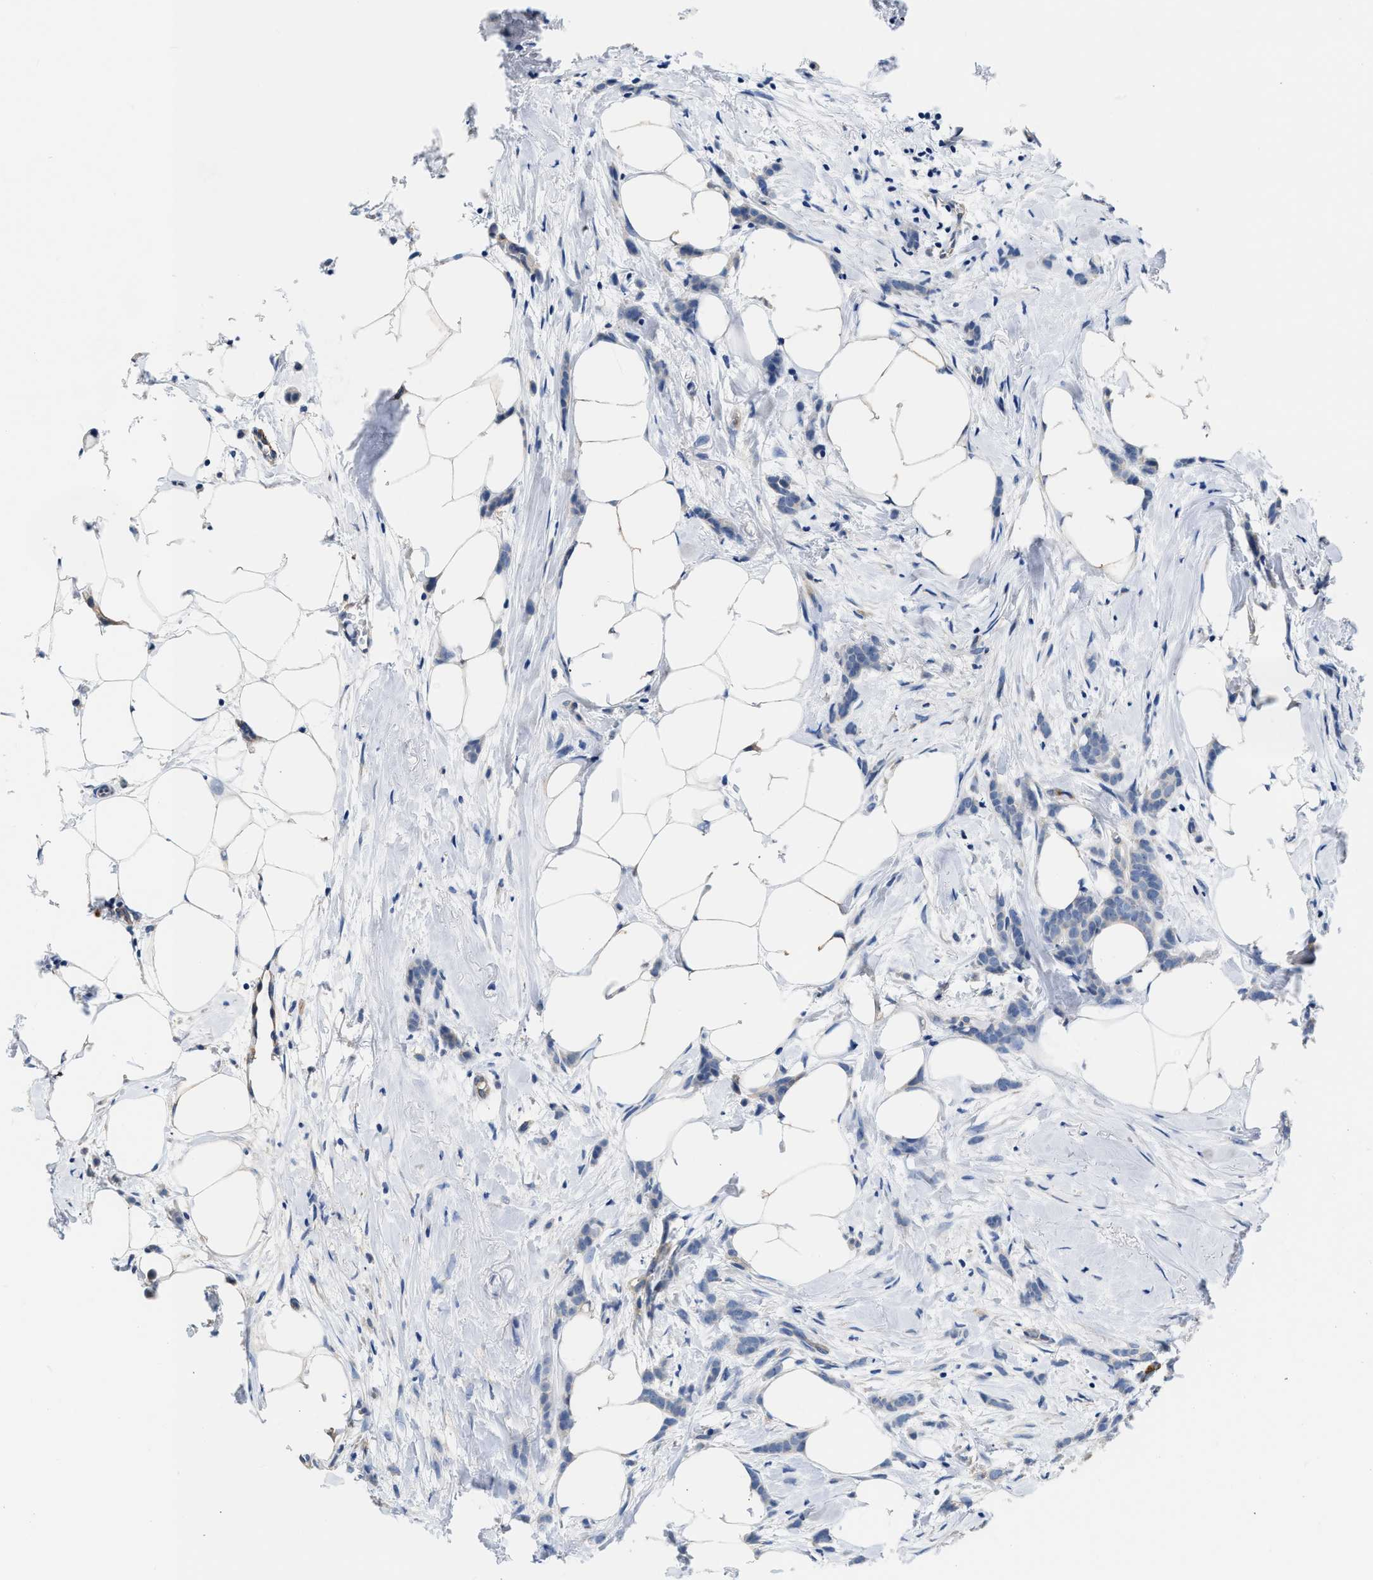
{"staining": {"intensity": "negative", "quantity": "none", "location": "none"}, "tissue": "breast cancer", "cell_type": "Tumor cells", "image_type": "cancer", "snomed": [{"axis": "morphology", "description": "Lobular carcinoma, in situ"}, {"axis": "morphology", "description": "Lobular carcinoma"}, {"axis": "topography", "description": "Breast"}], "caption": "This is an immunohistochemistry image of human lobular carcinoma (breast). There is no positivity in tumor cells.", "gene": "C22orf42", "patient": {"sex": "female", "age": 41}}